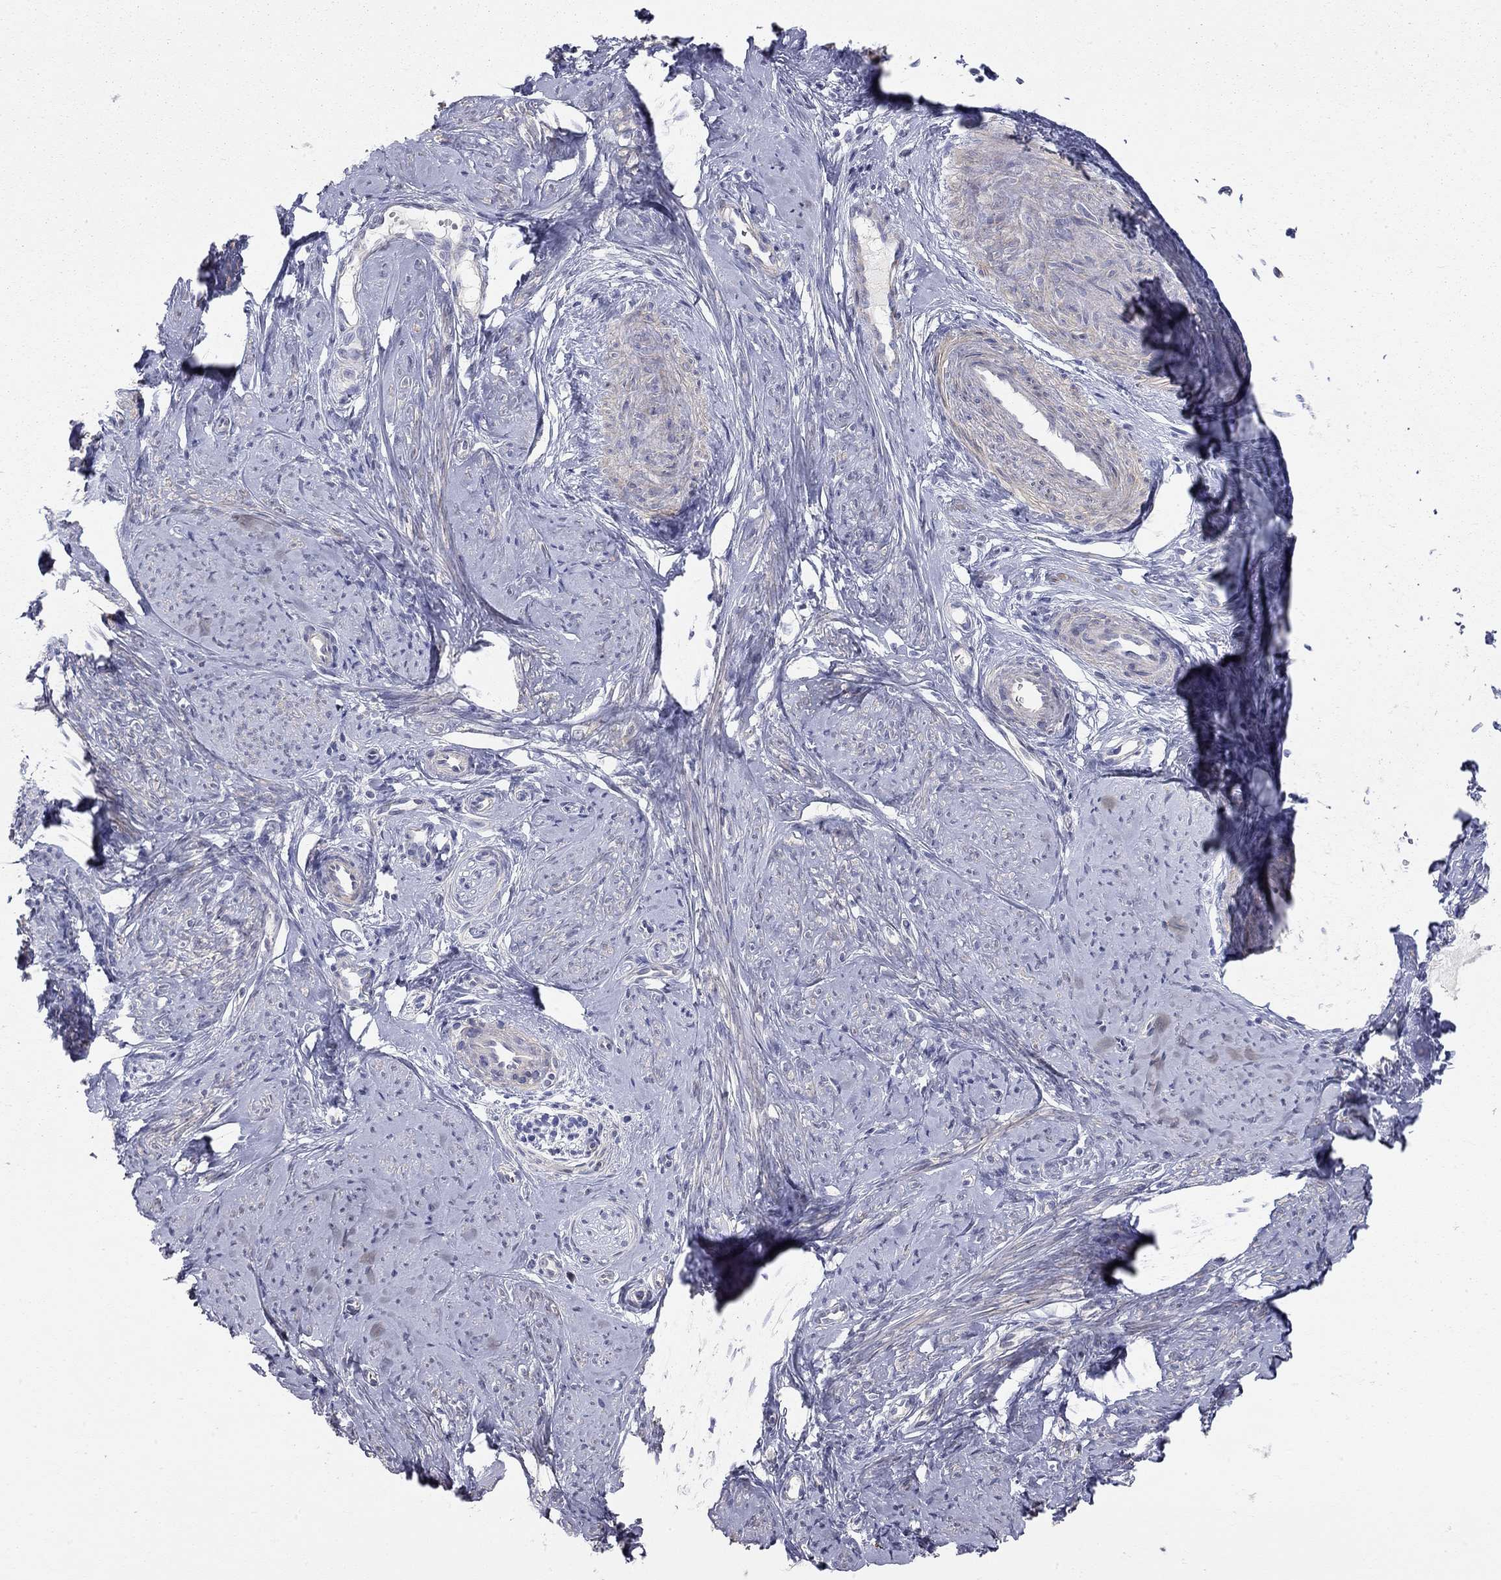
{"staining": {"intensity": "weak", "quantity": "25%-75%", "location": "cytoplasmic/membranous"}, "tissue": "smooth muscle", "cell_type": "Smooth muscle cells", "image_type": "normal", "snomed": [{"axis": "morphology", "description": "Normal tissue, NOS"}, {"axis": "topography", "description": "Smooth muscle"}], "caption": "IHC micrograph of normal smooth muscle: human smooth muscle stained using IHC displays low levels of weak protein expression localized specifically in the cytoplasmic/membranous of smooth muscle cells, appearing as a cytoplasmic/membranous brown color.", "gene": "PAPSS2", "patient": {"sex": "female", "age": 48}}